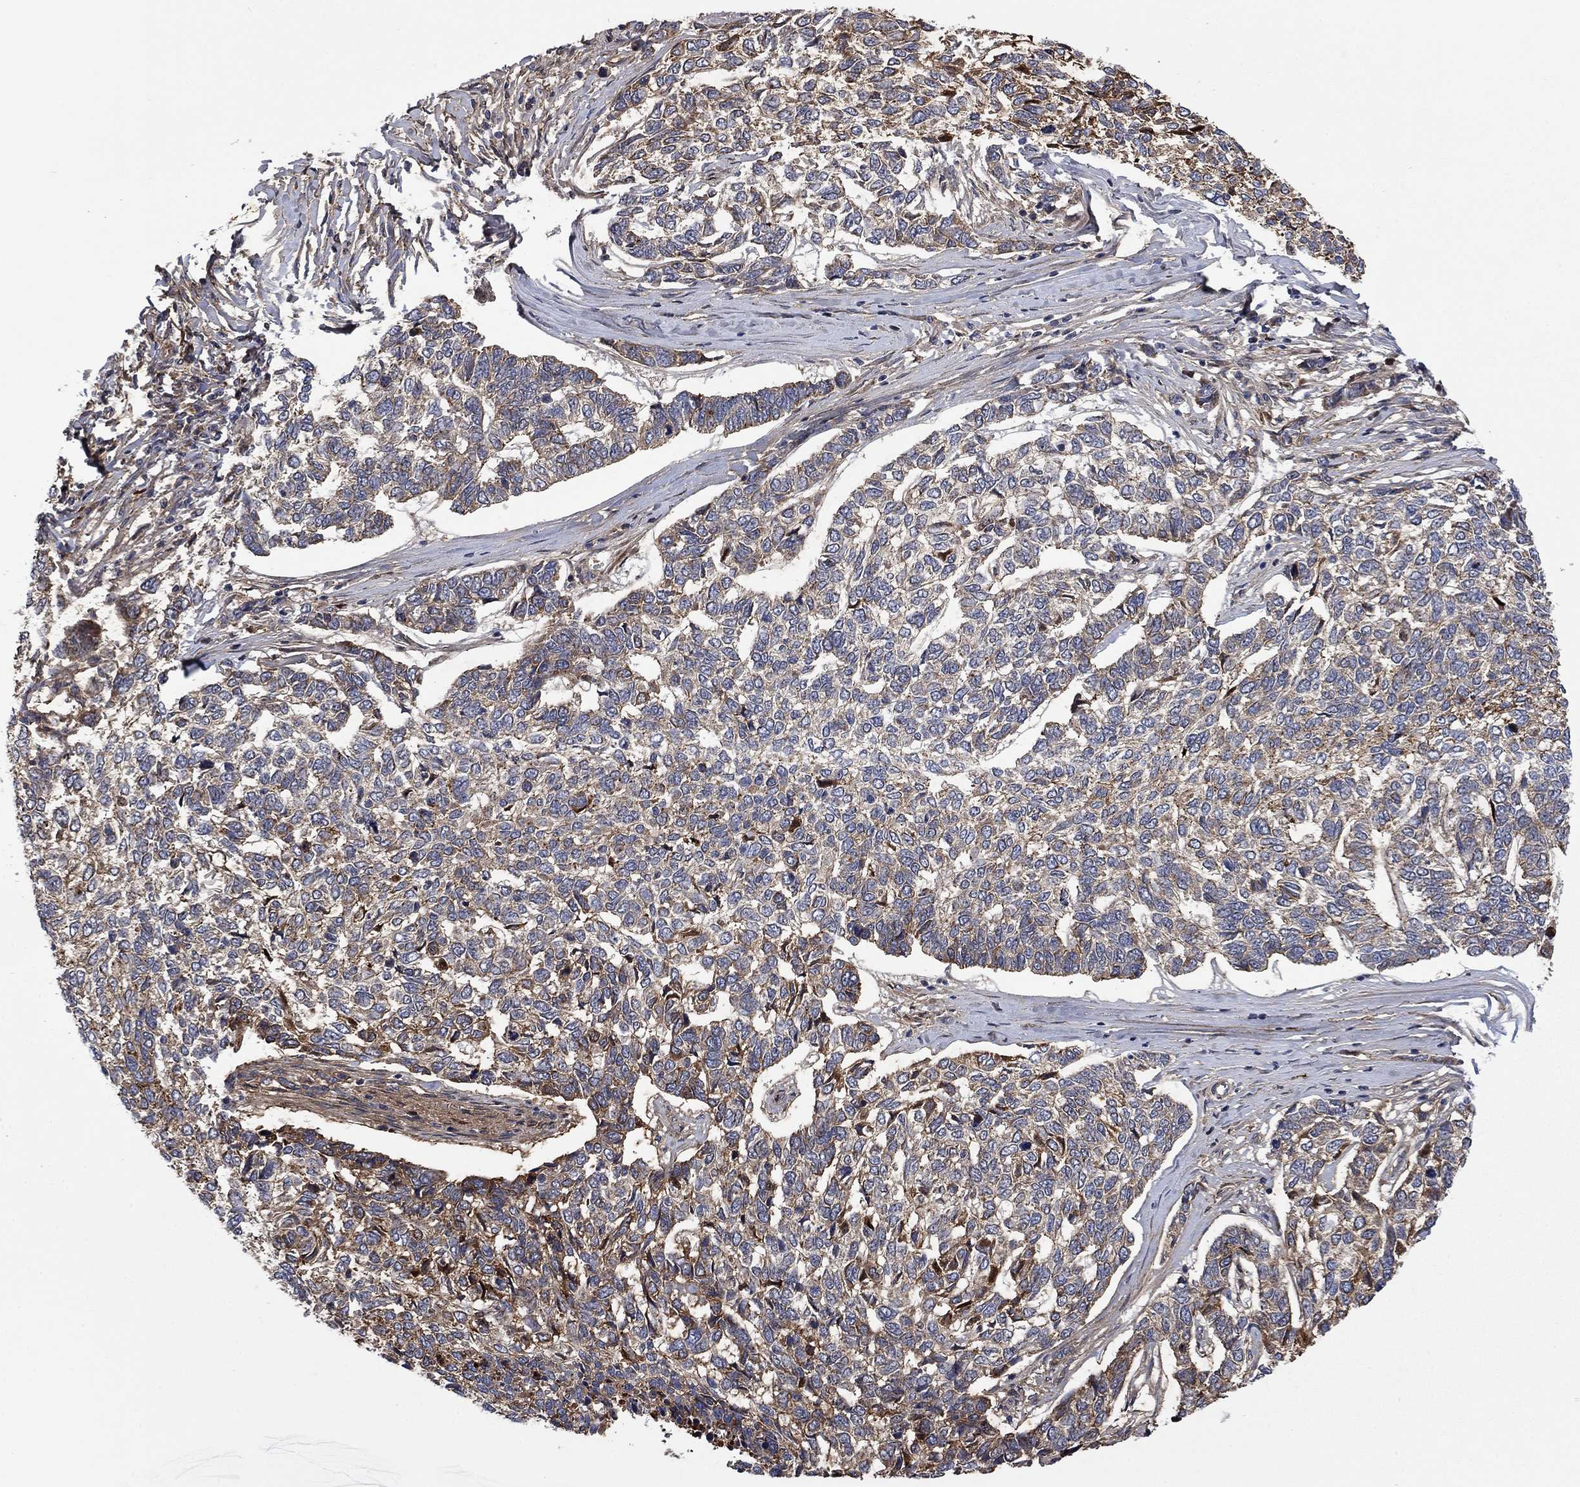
{"staining": {"intensity": "weak", "quantity": "25%-75%", "location": "cytoplasmic/membranous"}, "tissue": "skin cancer", "cell_type": "Tumor cells", "image_type": "cancer", "snomed": [{"axis": "morphology", "description": "Basal cell carcinoma"}, {"axis": "topography", "description": "Skin"}], "caption": "Brown immunohistochemical staining in human basal cell carcinoma (skin) shows weak cytoplasmic/membranous staining in approximately 25%-75% of tumor cells.", "gene": "VCAN", "patient": {"sex": "female", "age": 65}}